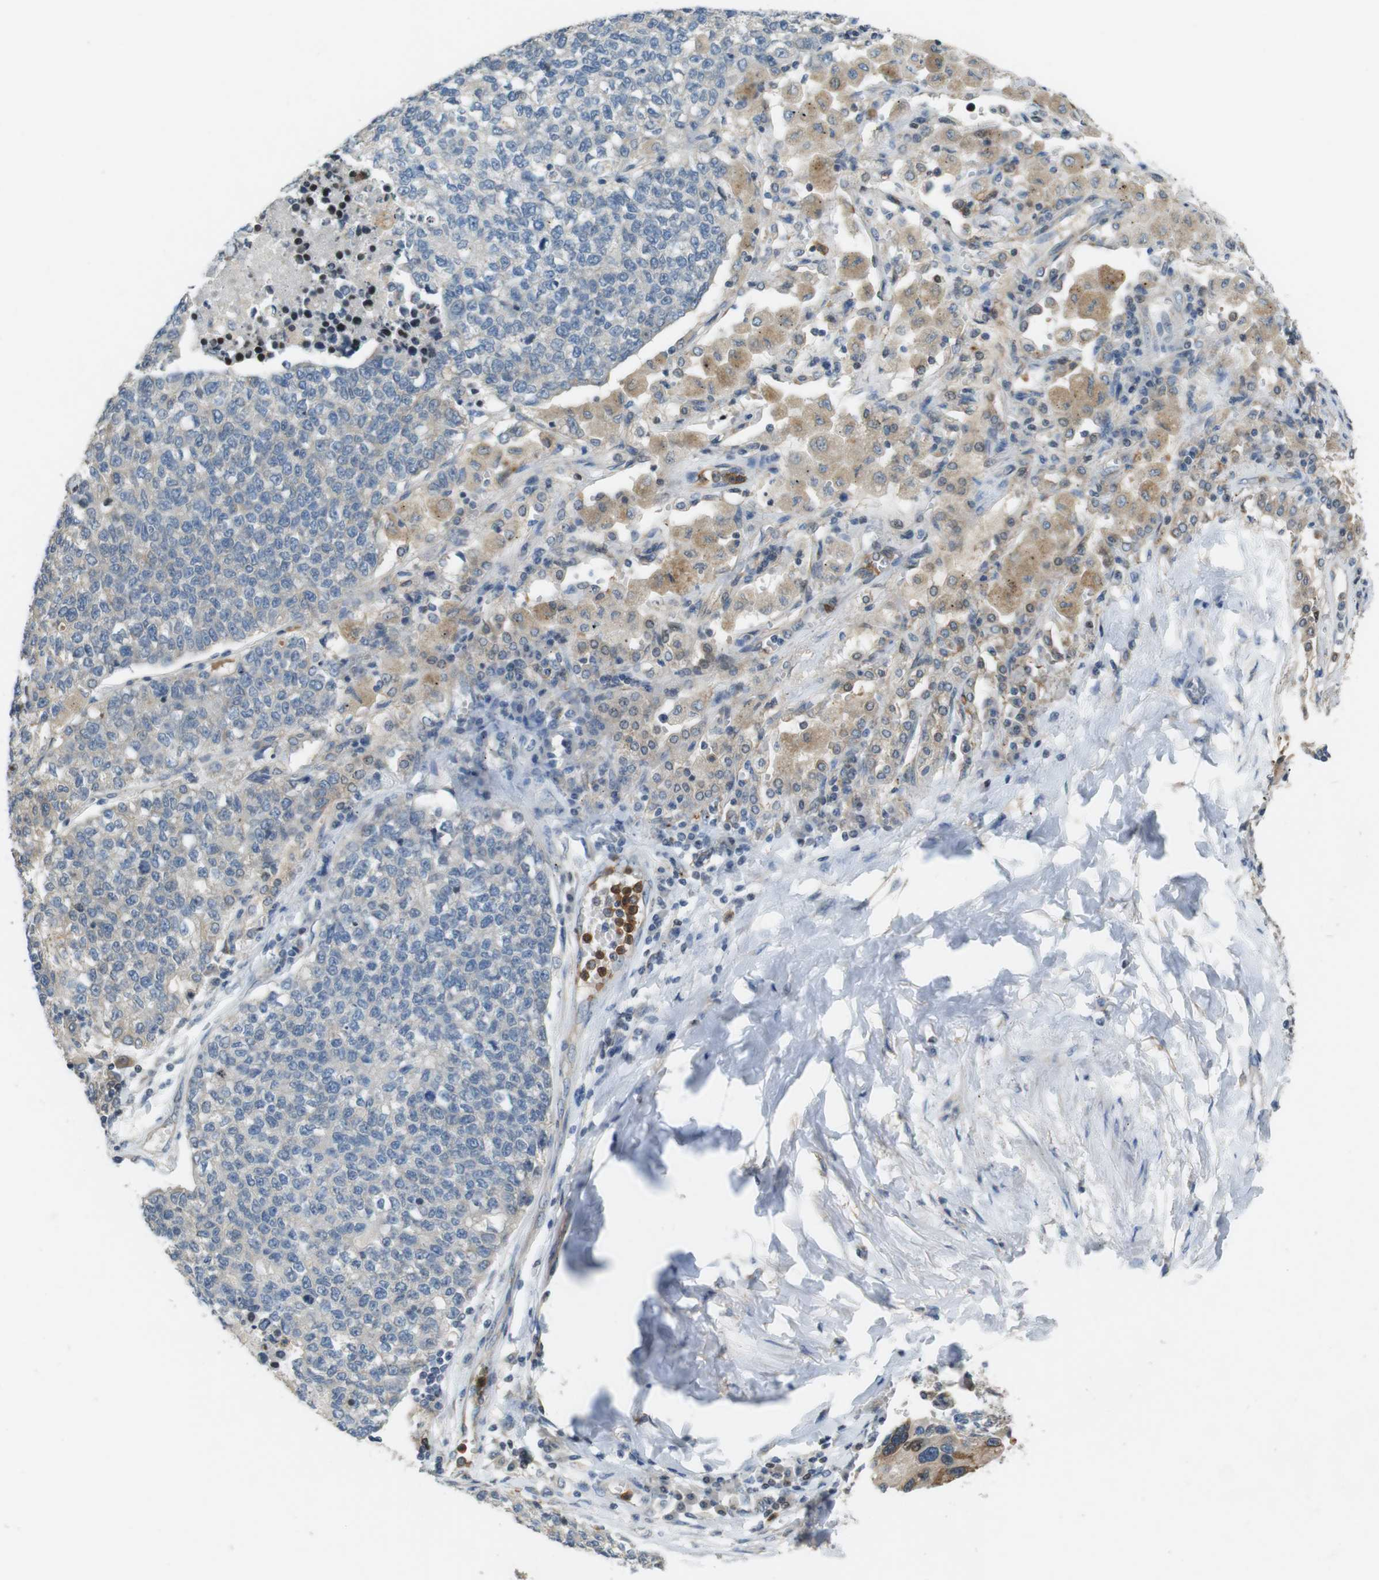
{"staining": {"intensity": "moderate", "quantity": "<25%", "location": "cytoplasmic/membranous"}, "tissue": "lung cancer", "cell_type": "Tumor cells", "image_type": "cancer", "snomed": [{"axis": "morphology", "description": "Adenocarcinoma, NOS"}, {"axis": "topography", "description": "Lung"}], "caption": "Immunohistochemical staining of adenocarcinoma (lung) demonstrates low levels of moderate cytoplasmic/membranous staining in about <25% of tumor cells.", "gene": "PCDH10", "patient": {"sex": "male", "age": 49}}